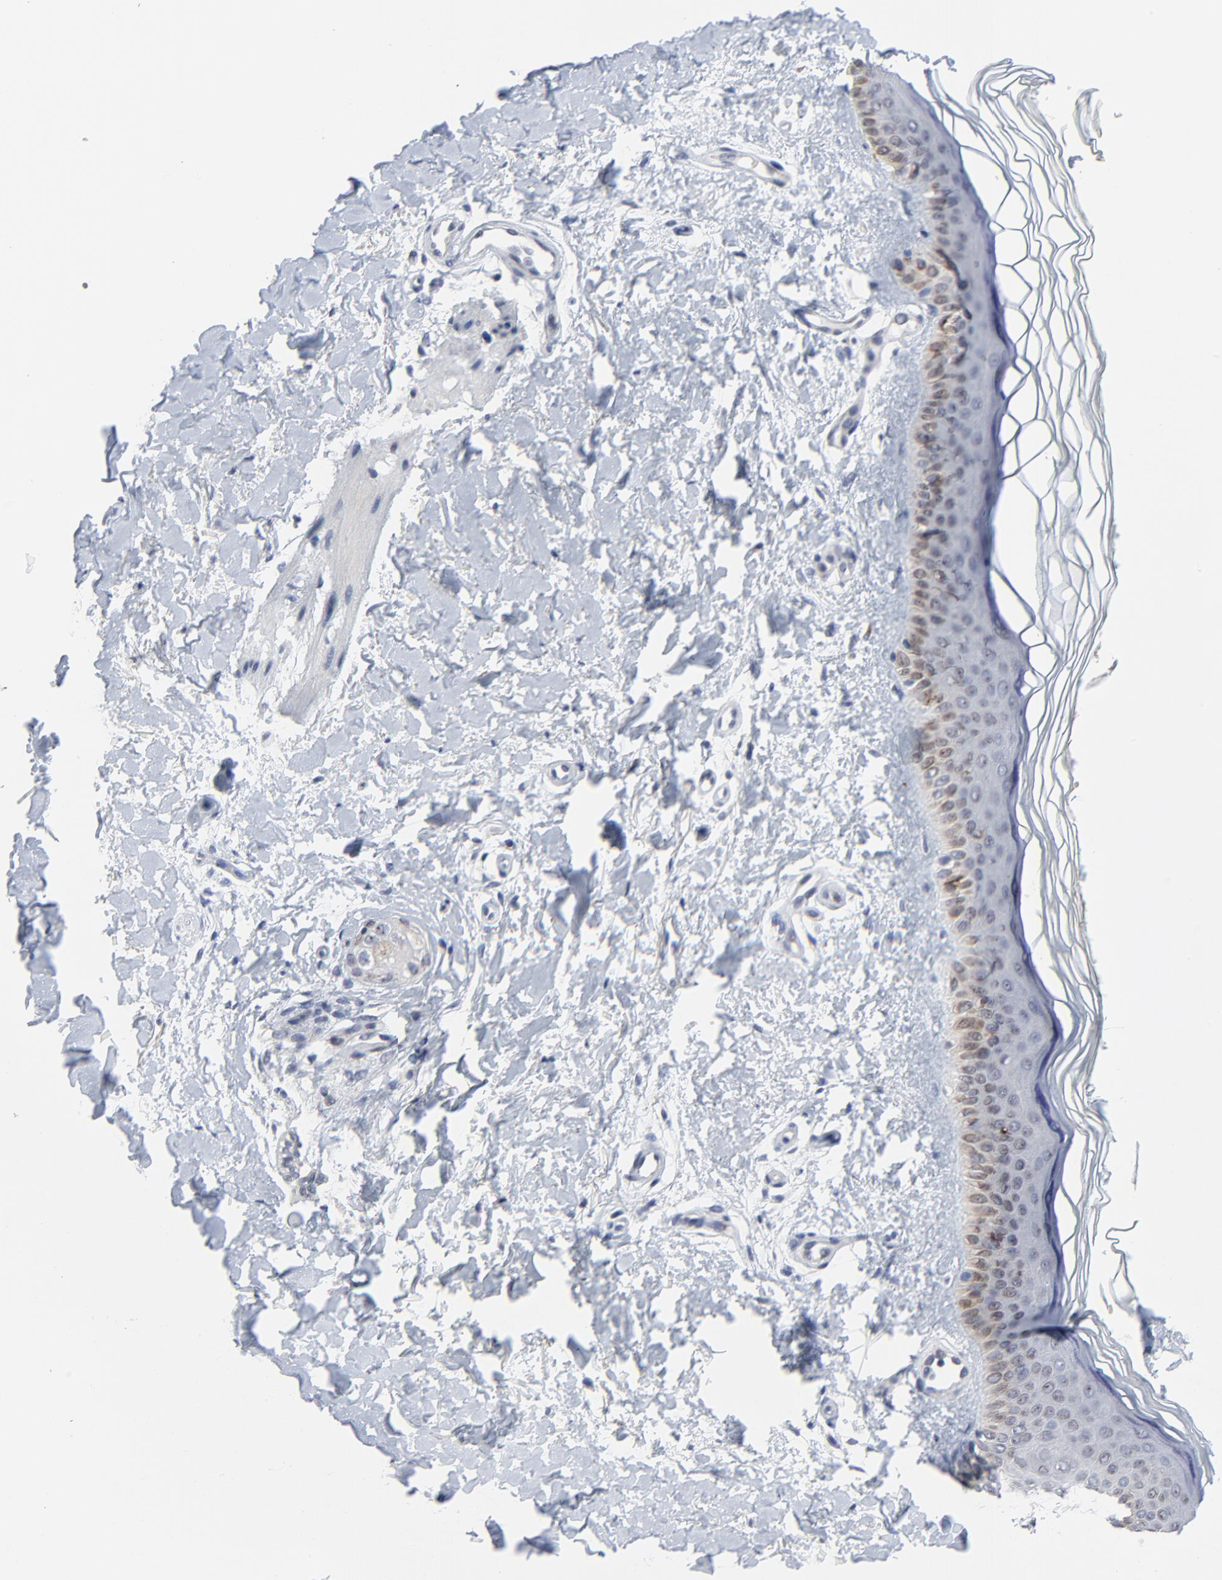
{"staining": {"intensity": "negative", "quantity": "none", "location": "none"}, "tissue": "skin", "cell_type": "Fibroblasts", "image_type": "normal", "snomed": [{"axis": "morphology", "description": "Normal tissue, NOS"}, {"axis": "topography", "description": "Skin"}], "caption": "Immunohistochemistry photomicrograph of normal skin: skin stained with DAB reveals no significant protein staining in fibroblasts.", "gene": "NLGN3", "patient": {"sex": "female", "age": 19}}